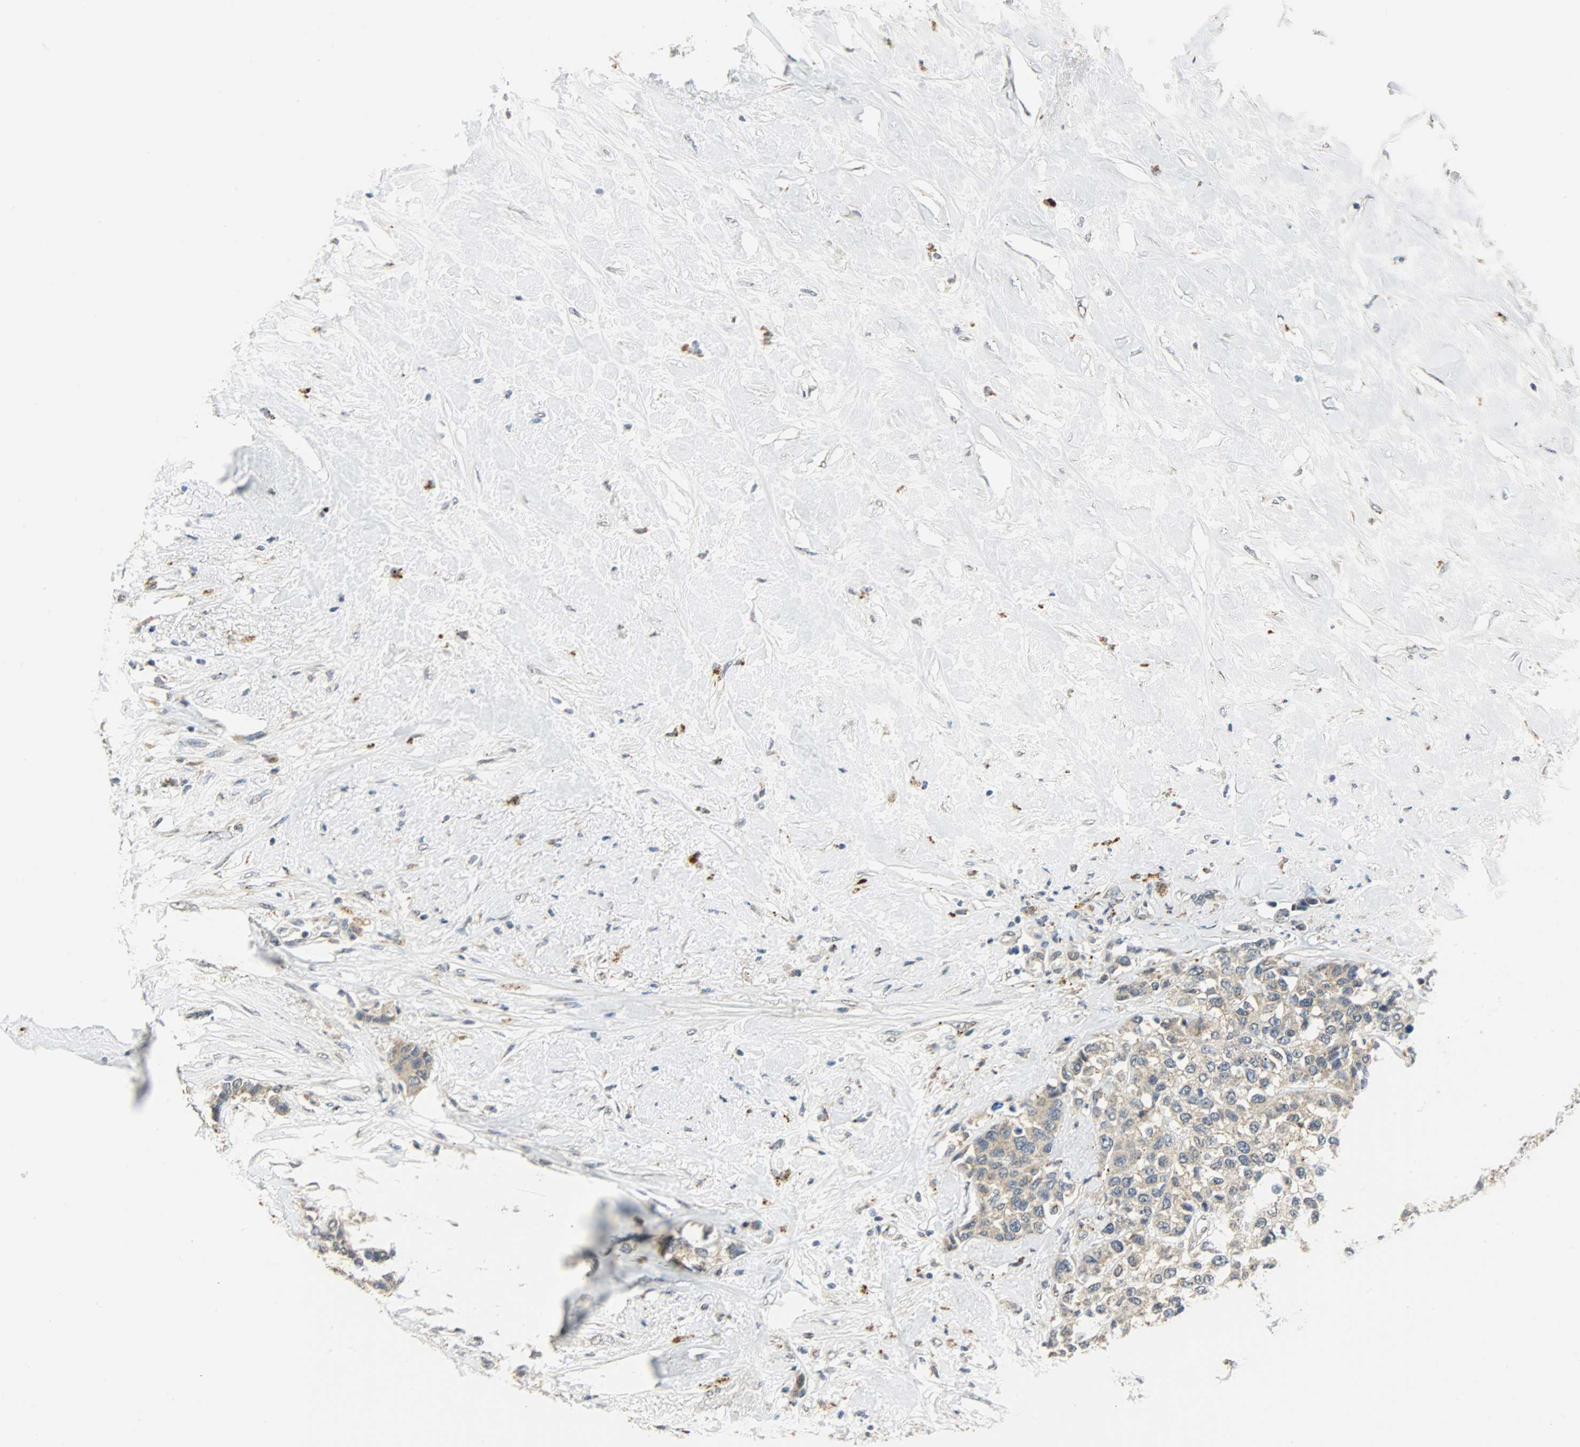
{"staining": {"intensity": "moderate", "quantity": ">75%", "location": "cytoplasmic/membranous"}, "tissue": "breast cancer", "cell_type": "Tumor cells", "image_type": "cancer", "snomed": [{"axis": "morphology", "description": "Duct carcinoma"}, {"axis": "topography", "description": "Breast"}], "caption": "Protein expression analysis of intraductal carcinoma (breast) demonstrates moderate cytoplasmic/membranous expression in approximately >75% of tumor cells. The protein is shown in brown color, while the nuclei are stained blue.", "gene": "GIT2", "patient": {"sex": "female", "age": 51}}